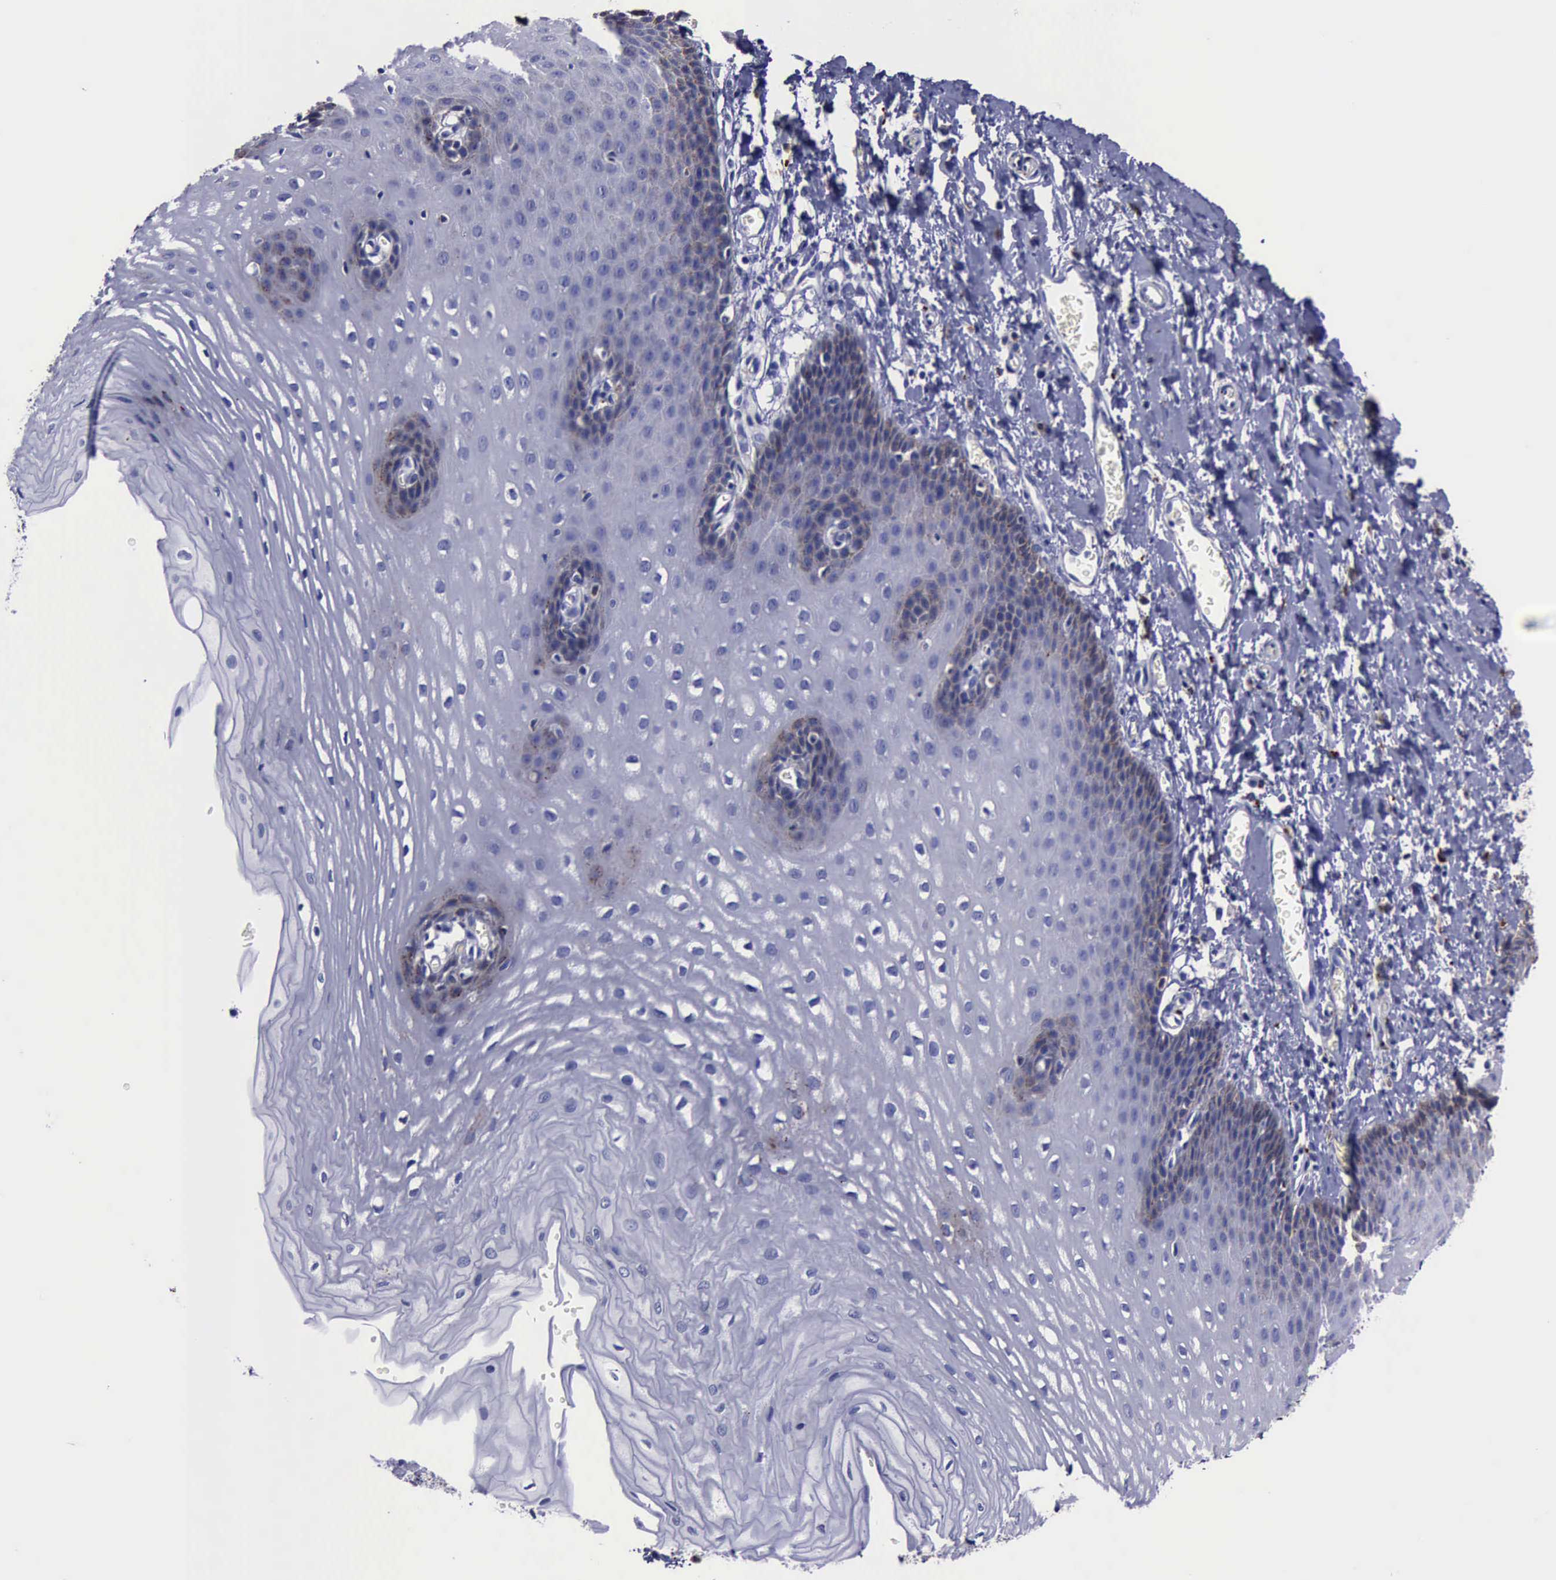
{"staining": {"intensity": "weak", "quantity": "<25%", "location": "cytoplasmic/membranous"}, "tissue": "esophagus", "cell_type": "Squamous epithelial cells", "image_type": "normal", "snomed": [{"axis": "morphology", "description": "Normal tissue, NOS"}, {"axis": "topography", "description": "Esophagus"}], "caption": "Immunohistochemistry image of unremarkable esophagus stained for a protein (brown), which exhibits no positivity in squamous epithelial cells.", "gene": "CTSD", "patient": {"sex": "male", "age": 70}}